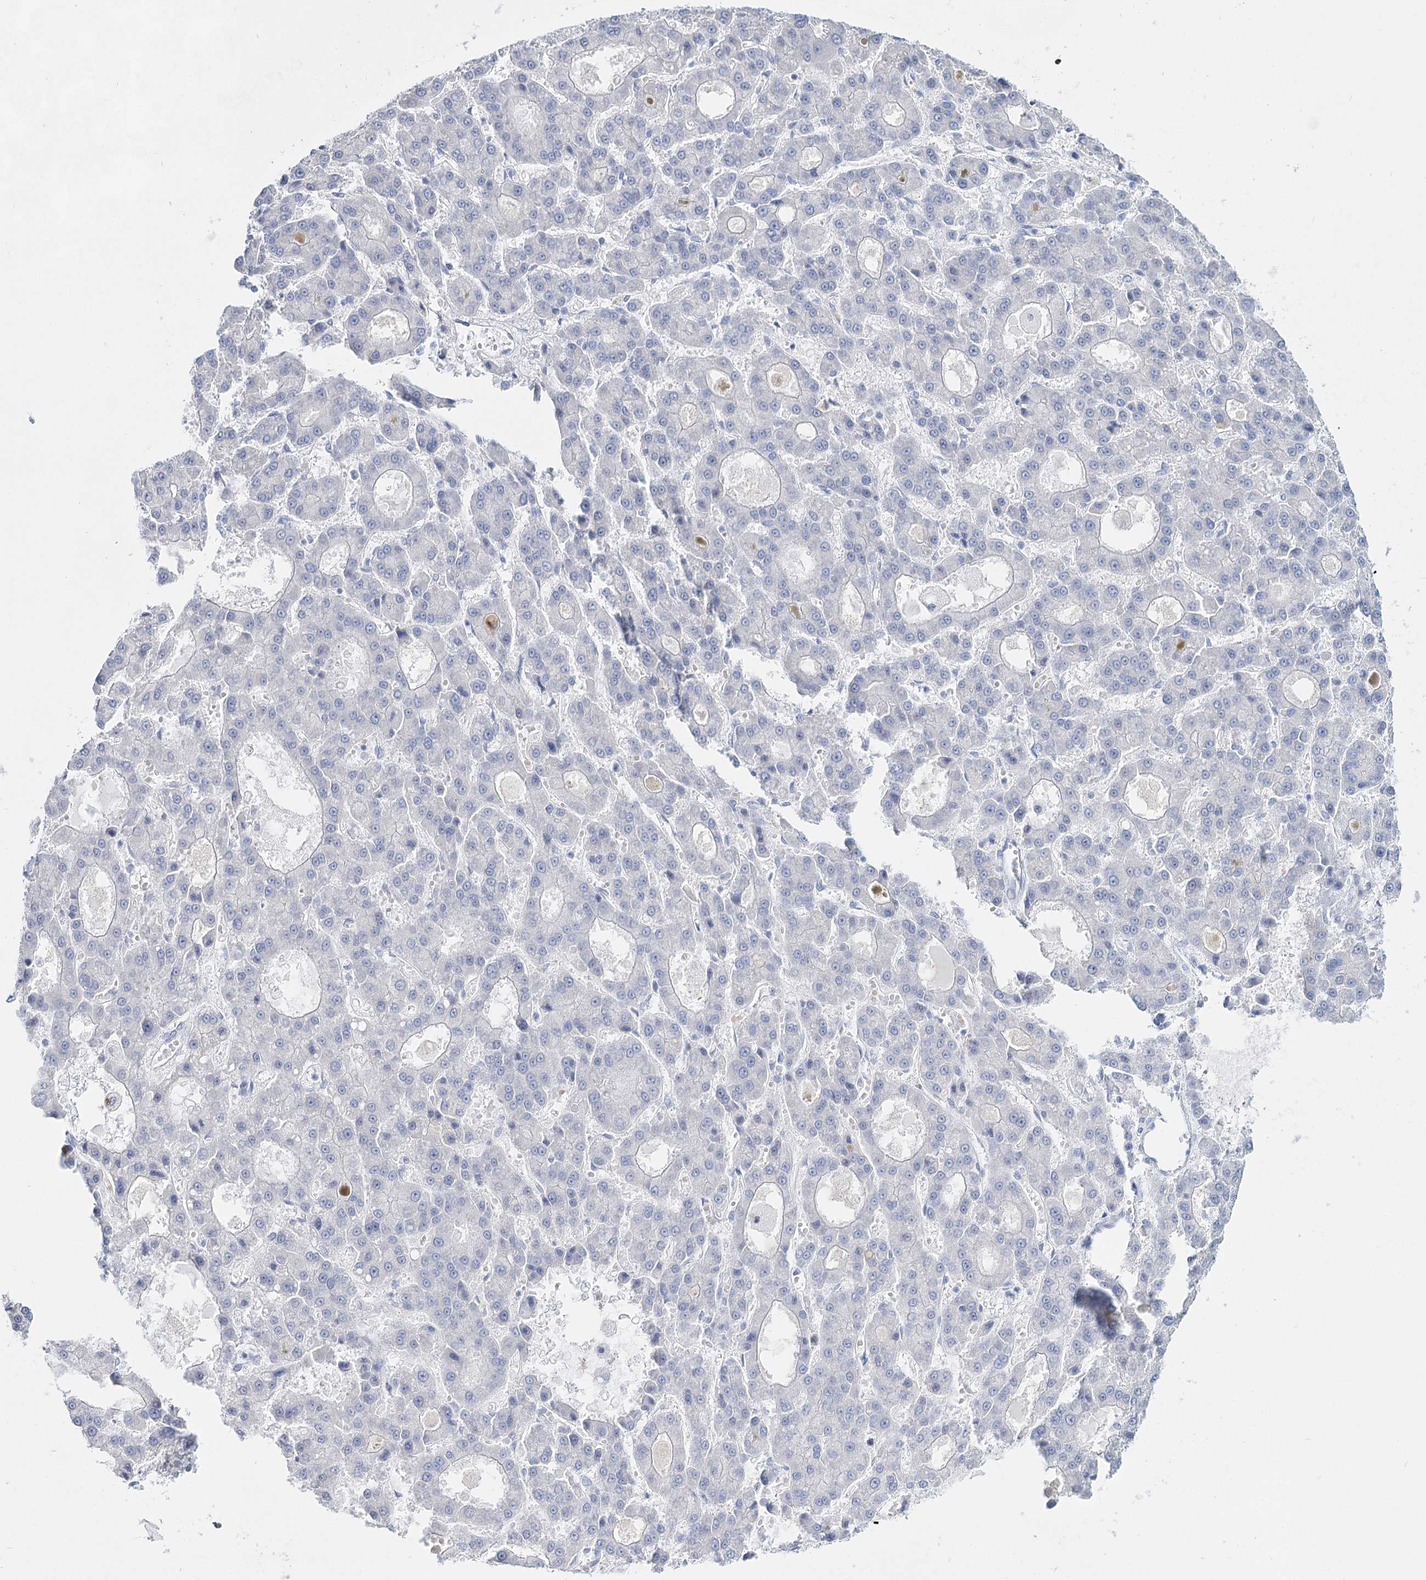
{"staining": {"intensity": "negative", "quantity": "none", "location": "none"}, "tissue": "liver cancer", "cell_type": "Tumor cells", "image_type": "cancer", "snomed": [{"axis": "morphology", "description": "Carcinoma, Hepatocellular, NOS"}, {"axis": "topography", "description": "Liver"}], "caption": "The image reveals no significant positivity in tumor cells of hepatocellular carcinoma (liver).", "gene": "SLC17A2", "patient": {"sex": "male", "age": 70}}